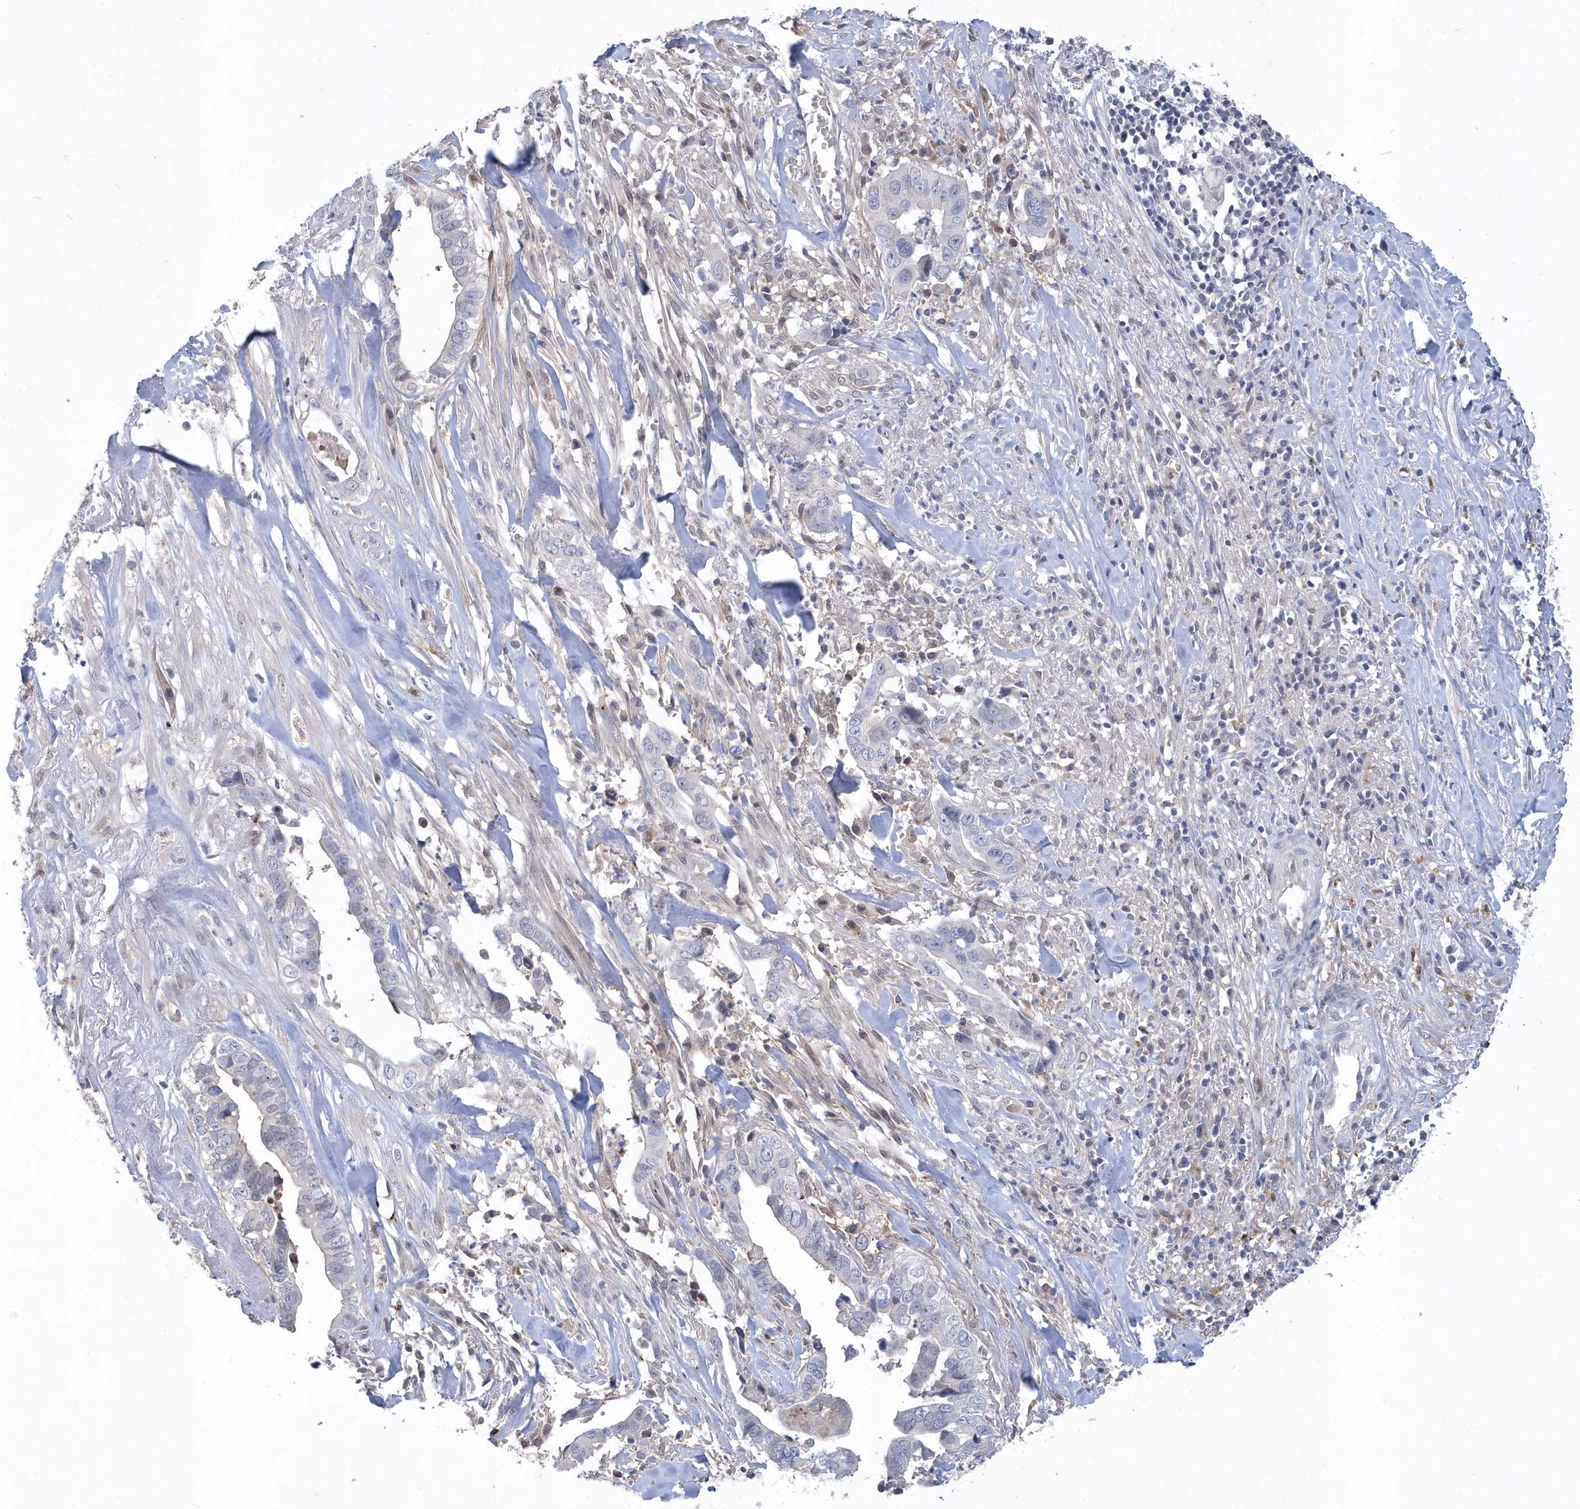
{"staining": {"intensity": "negative", "quantity": "none", "location": "none"}, "tissue": "liver cancer", "cell_type": "Tumor cells", "image_type": "cancer", "snomed": [{"axis": "morphology", "description": "Cholangiocarcinoma"}, {"axis": "topography", "description": "Liver"}], "caption": "Protein analysis of liver cancer (cholangiocarcinoma) demonstrates no significant staining in tumor cells. The staining is performed using DAB brown chromogen with nuclei counter-stained in using hematoxylin.", "gene": "TSPEAR", "patient": {"sex": "female", "age": 79}}